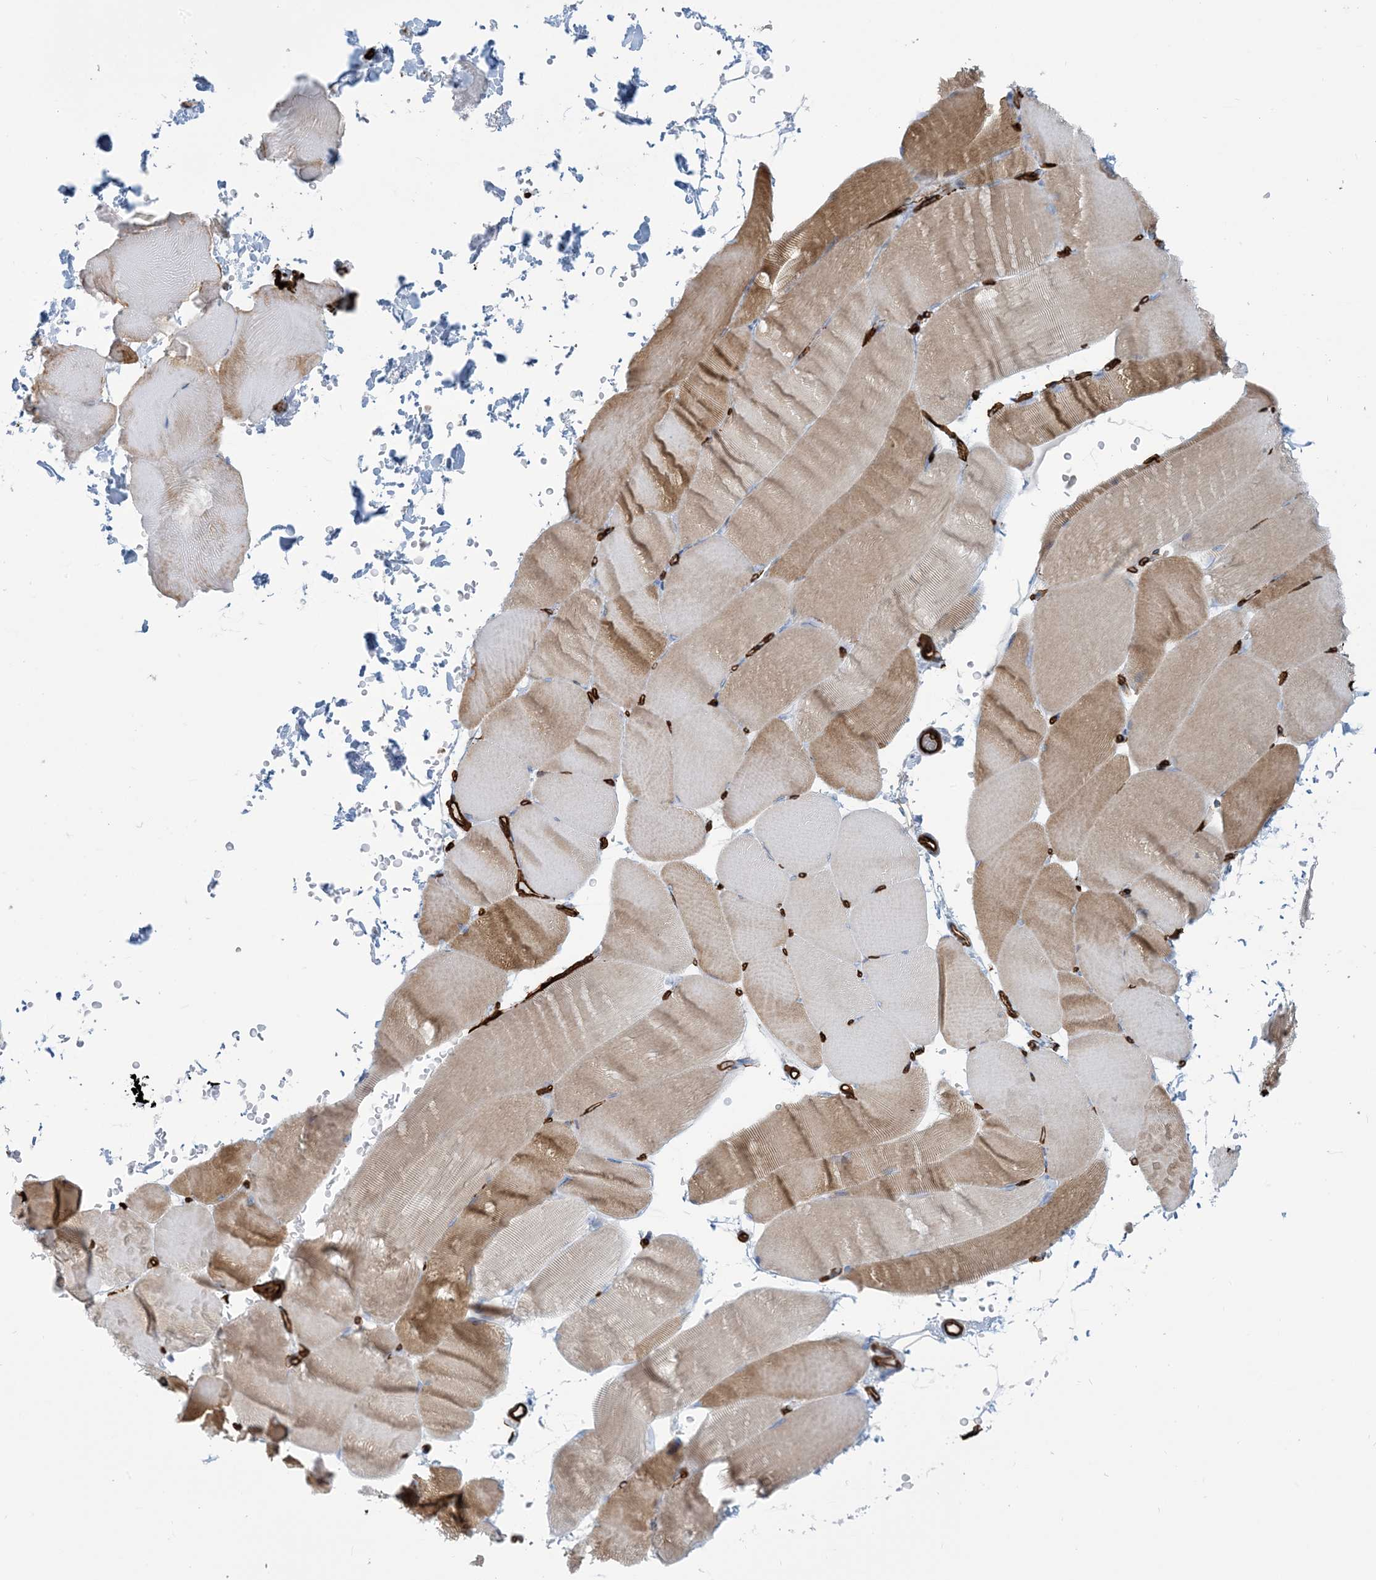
{"staining": {"intensity": "moderate", "quantity": "25%-75%", "location": "cytoplasmic/membranous"}, "tissue": "skeletal muscle", "cell_type": "Myocytes", "image_type": "normal", "snomed": [{"axis": "morphology", "description": "Normal tissue, NOS"}, {"axis": "topography", "description": "Skeletal muscle"}, {"axis": "topography", "description": "Parathyroid gland"}], "caption": "Immunohistochemistry (IHC) (DAB) staining of normal human skeletal muscle reveals moderate cytoplasmic/membranous protein staining in about 25%-75% of myocytes. The protein is stained brown, and the nuclei are stained in blue (DAB (3,3'-diaminobenzidine) IHC with brightfield microscopy, high magnification).", "gene": "EPS8L3", "patient": {"sex": "female", "age": 37}}